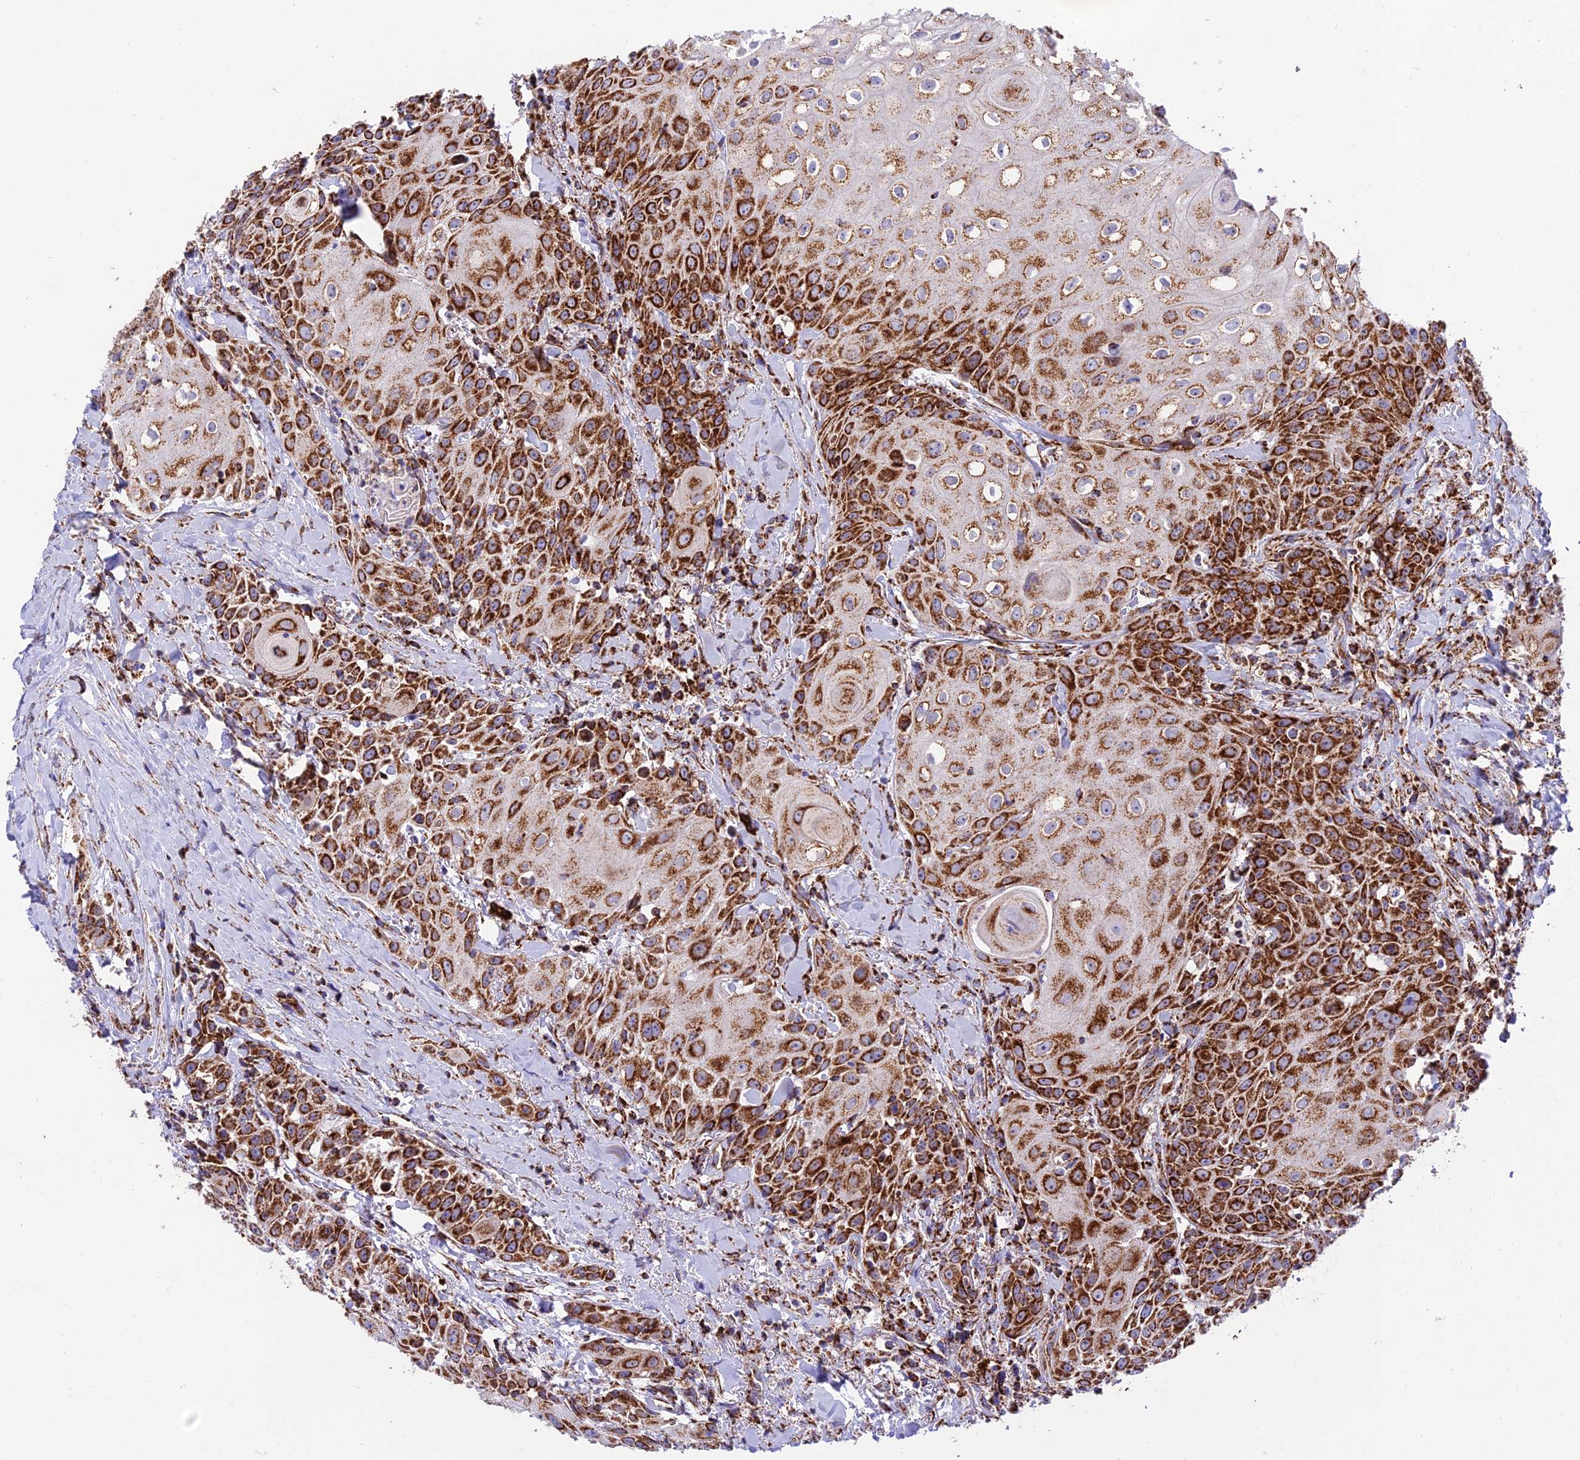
{"staining": {"intensity": "strong", "quantity": "25%-75%", "location": "cytoplasmic/membranous"}, "tissue": "head and neck cancer", "cell_type": "Tumor cells", "image_type": "cancer", "snomed": [{"axis": "morphology", "description": "Squamous cell carcinoma, NOS"}, {"axis": "topography", "description": "Oral tissue"}, {"axis": "topography", "description": "Head-Neck"}], "caption": "Protein analysis of head and neck squamous cell carcinoma tissue reveals strong cytoplasmic/membranous staining in about 25%-75% of tumor cells.", "gene": "CHCHD3", "patient": {"sex": "female", "age": 82}}